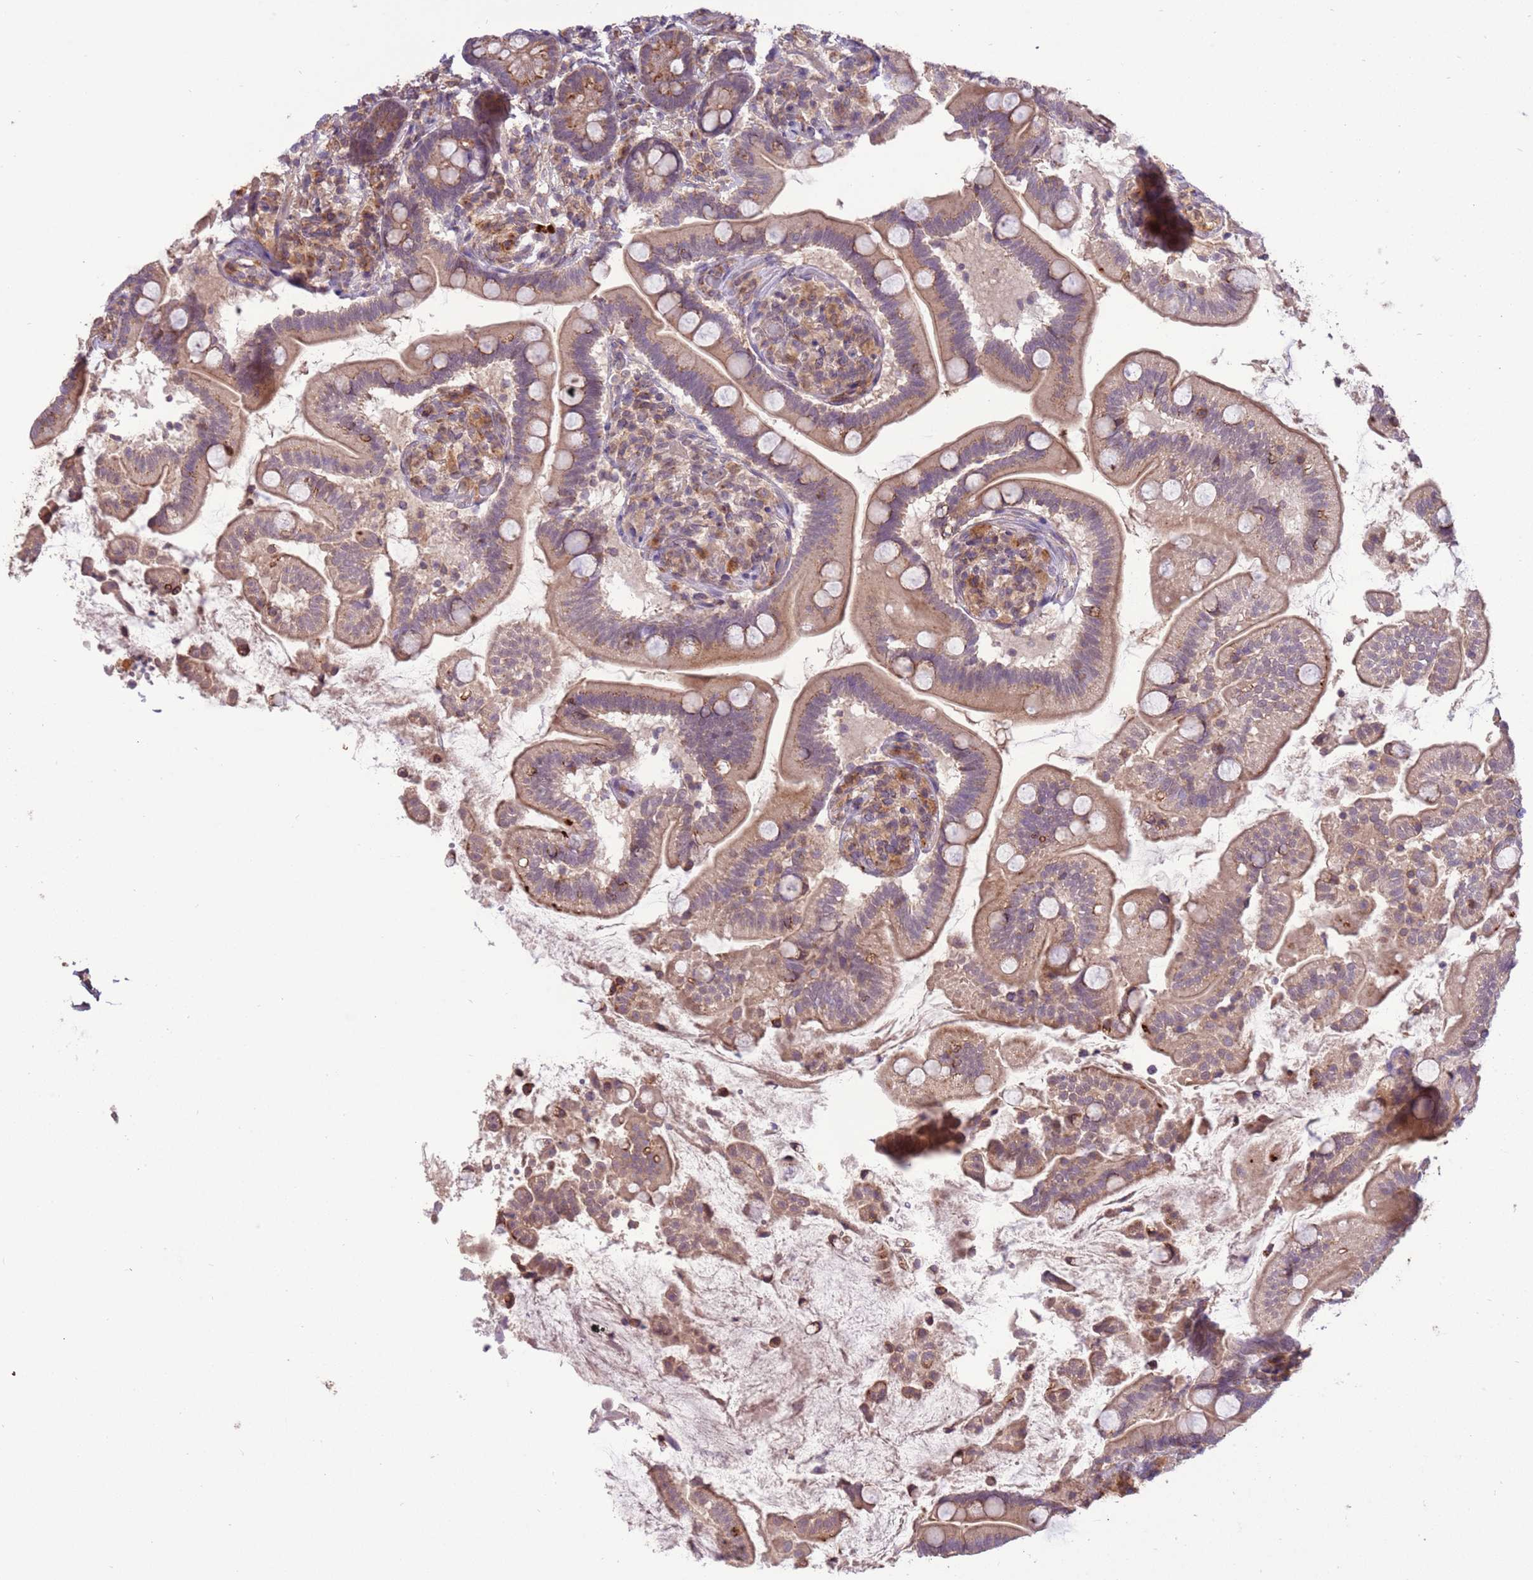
{"staining": {"intensity": "moderate", "quantity": ">75%", "location": "cytoplasmic/membranous"}, "tissue": "small intestine", "cell_type": "Glandular cells", "image_type": "normal", "snomed": [{"axis": "morphology", "description": "Normal tissue, NOS"}, {"axis": "topography", "description": "Small intestine"}], "caption": "Human small intestine stained with a brown dye shows moderate cytoplasmic/membranous positive staining in about >75% of glandular cells.", "gene": "ZNF624", "patient": {"sex": "female", "age": 64}}